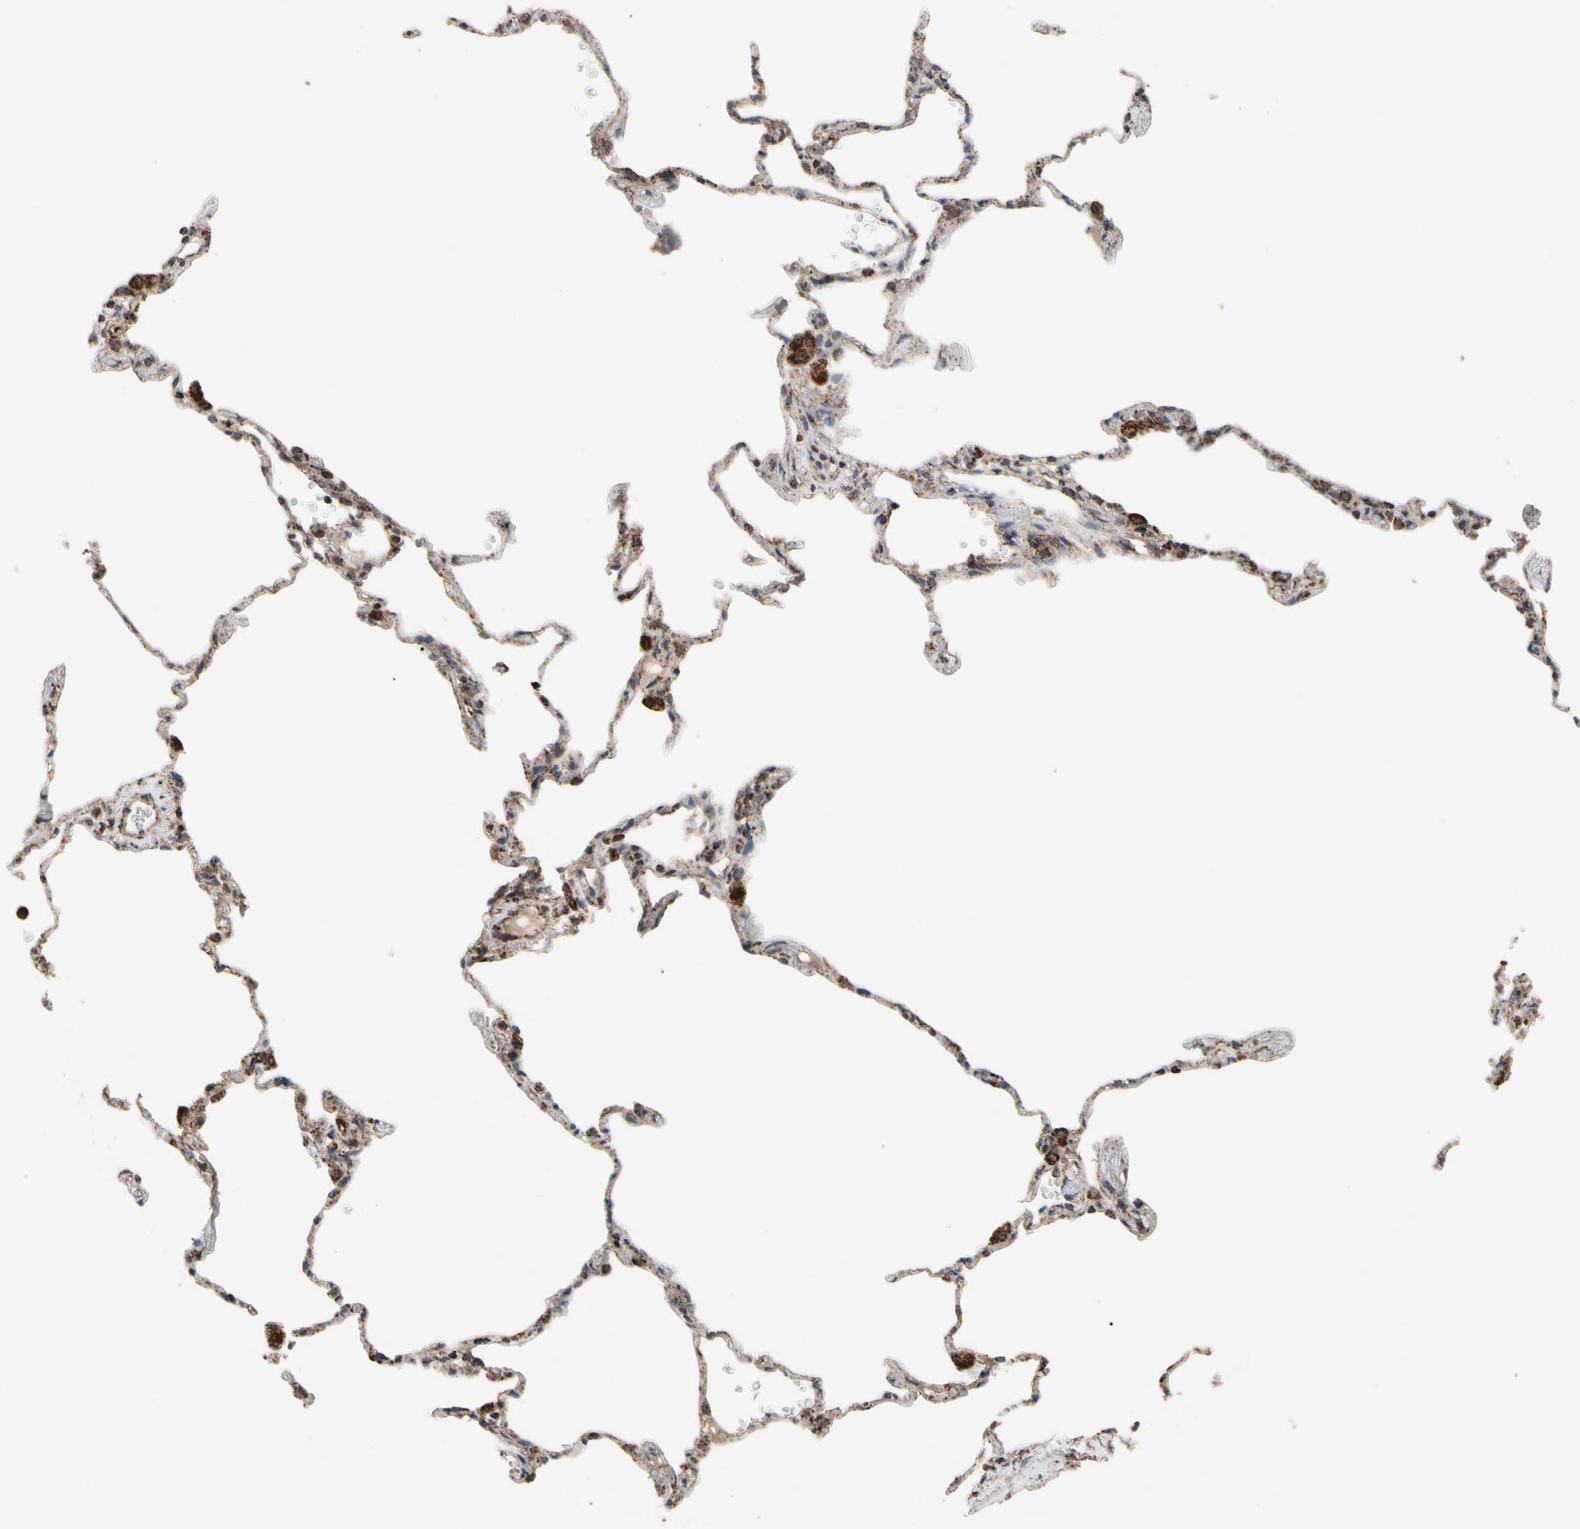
{"staining": {"intensity": "moderate", "quantity": ">75%", "location": "cytoplasmic/membranous"}, "tissue": "lung", "cell_type": "Alveolar cells", "image_type": "normal", "snomed": [{"axis": "morphology", "description": "Normal tissue, NOS"}, {"axis": "topography", "description": "Lung"}], "caption": "Lung was stained to show a protein in brown. There is medium levels of moderate cytoplasmic/membranous expression in about >75% of alveolar cells. (brown staining indicates protein expression, while blue staining denotes nuclei).", "gene": "FAM110B", "patient": {"sex": "male", "age": 59}}